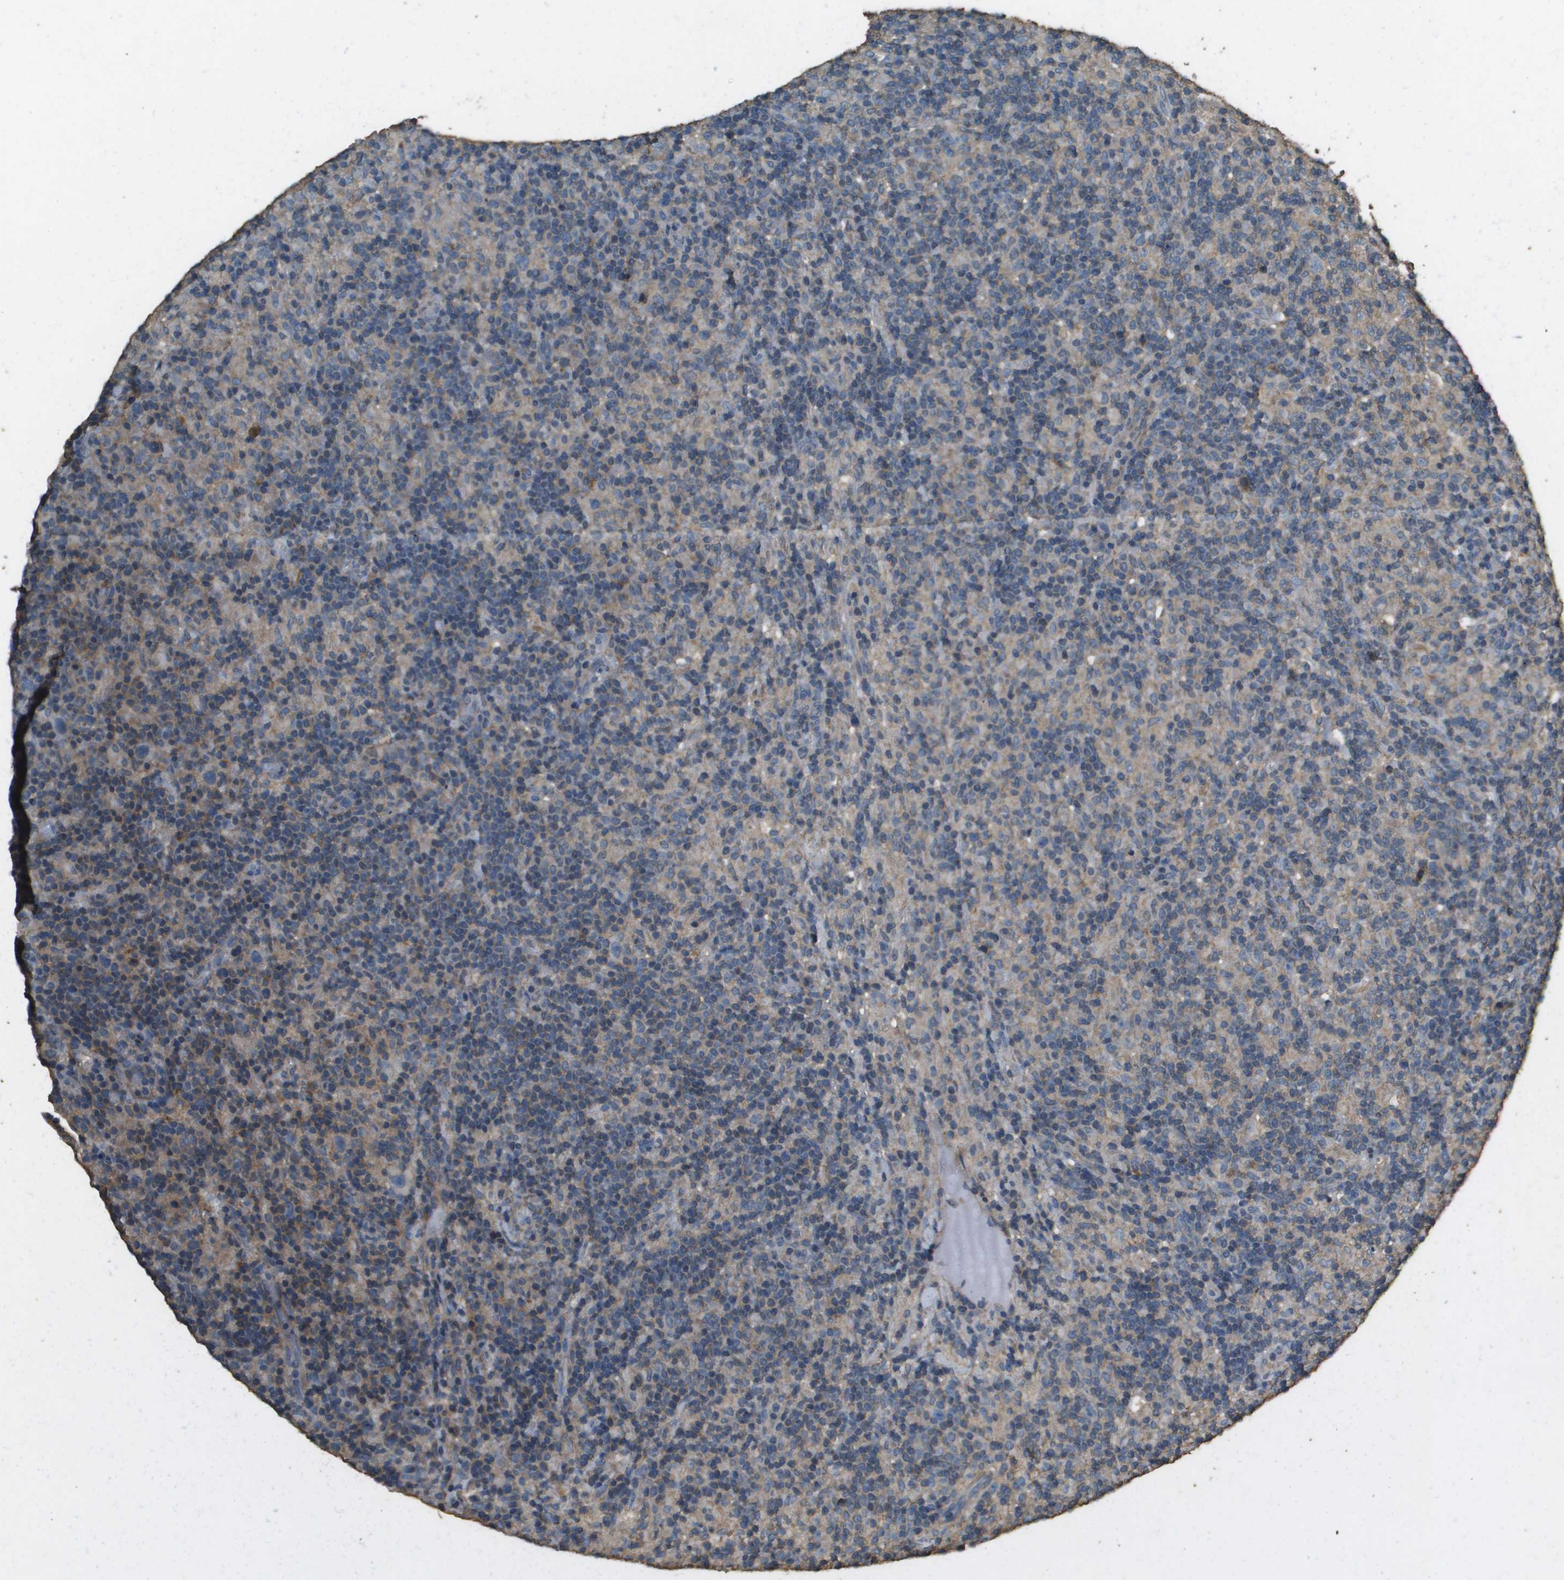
{"staining": {"intensity": "weak", "quantity": "<25%", "location": "cytoplasmic/membranous"}, "tissue": "lymphoma", "cell_type": "Tumor cells", "image_type": "cancer", "snomed": [{"axis": "morphology", "description": "Hodgkin's disease, NOS"}, {"axis": "topography", "description": "Lymph node"}], "caption": "IHC of human lymphoma shows no positivity in tumor cells. (DAB immunohistochemistry visualized using brightfield microscopy, high magnification).", "gene": "MS4A7", "patient": {"sex": "male", "age": 70}}